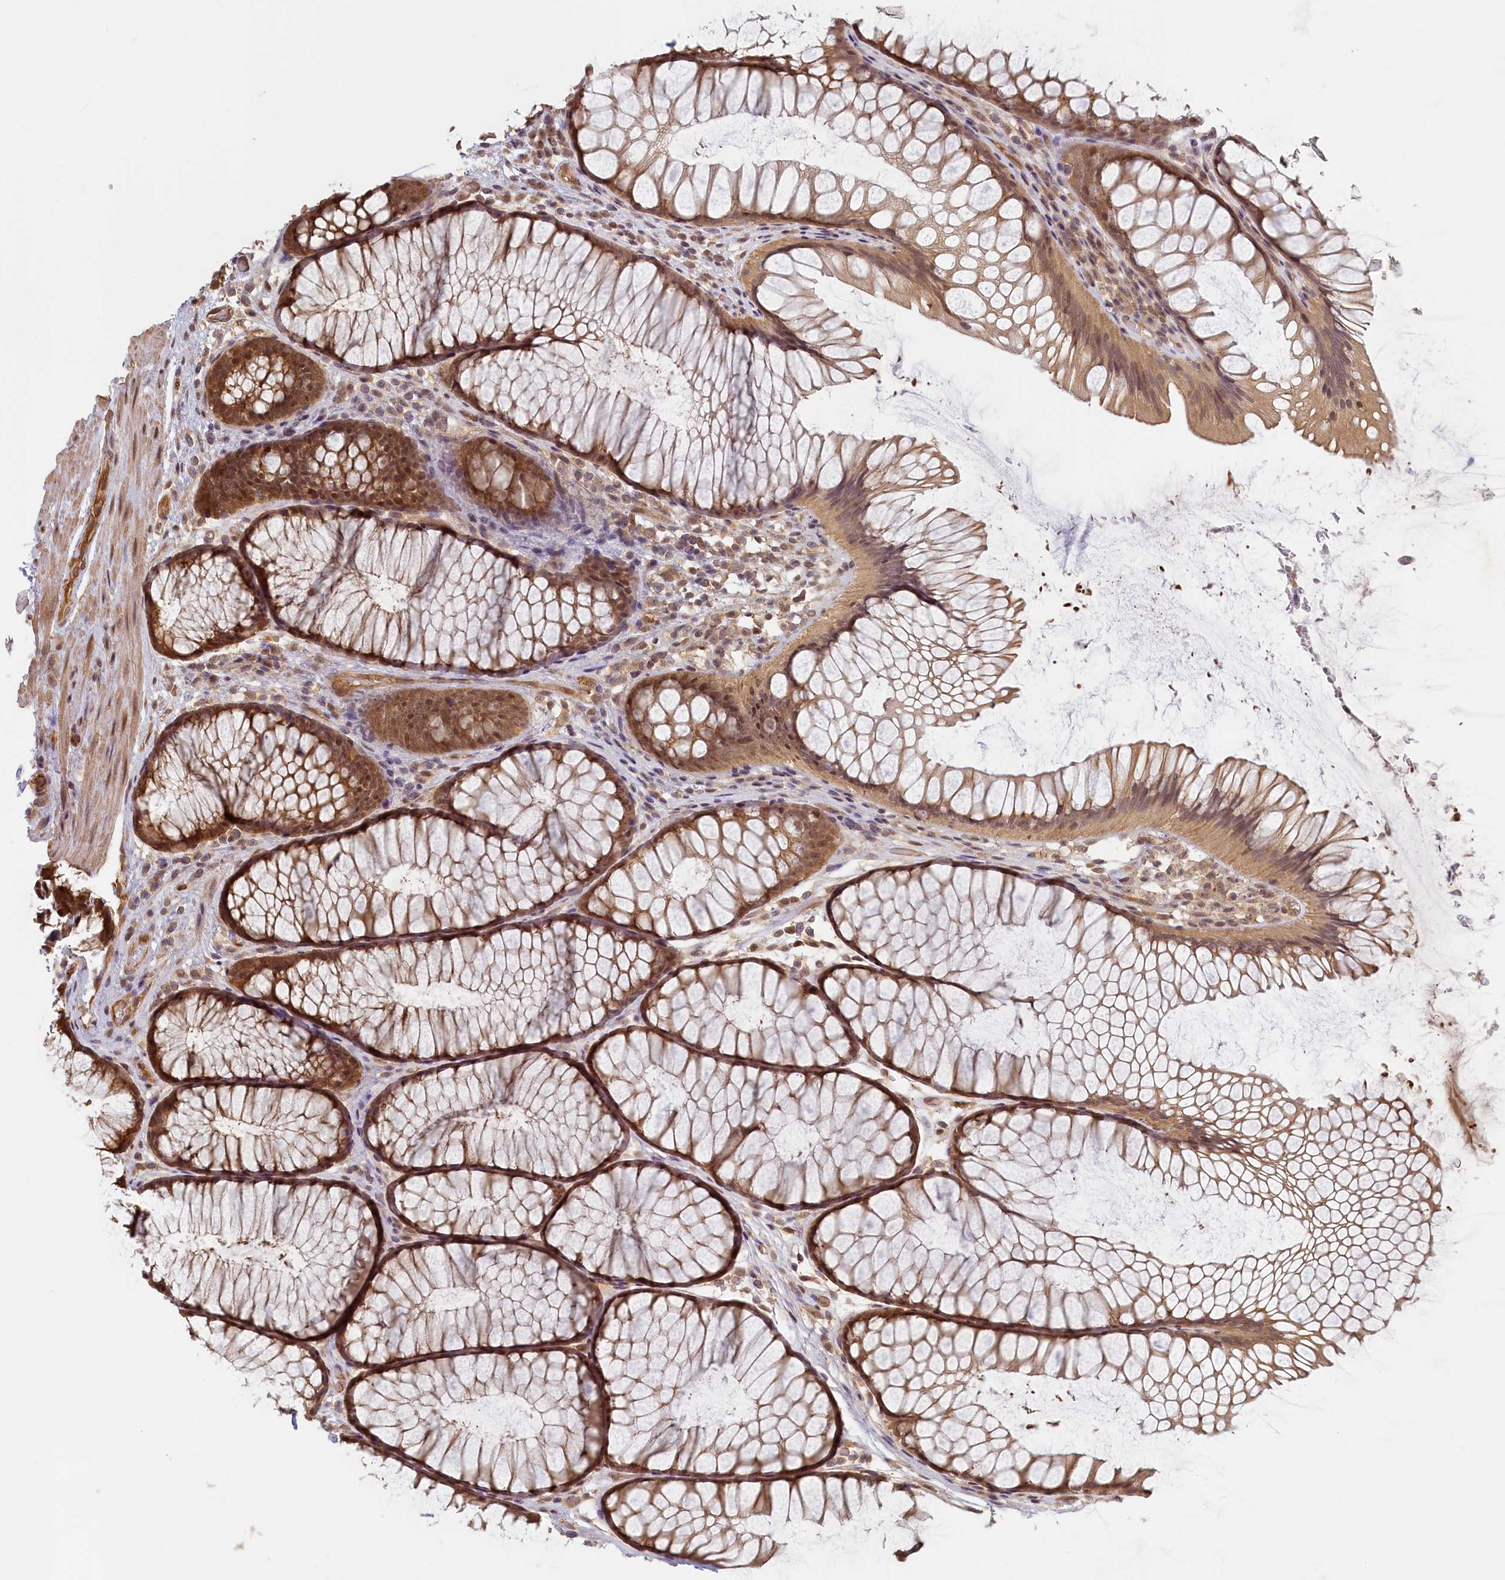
{"staining": {"intensity": "moderate", "quantity": ">75%", "location": "cytoplasmic/membranous,nuclear"}, "tissue": "colon", "cell_type": "Endothelial cells", "image_type": "normal", "snomed": [{"axis": "morphology", "description": "Normal tissue, NOS"}, {"axis": "topography", "description": "Colon"}], "caption": "Immunohistochemistry (IHC) photomicrograph of benign human colon stained for a protein (brown), which reveals medium levels of moderate cytoplasmic/membranous,nuclear positivity in approximately >75% of endothelial cells.", "gene": "C19orf44", "patient": {"sex": "female", "age": 82}}